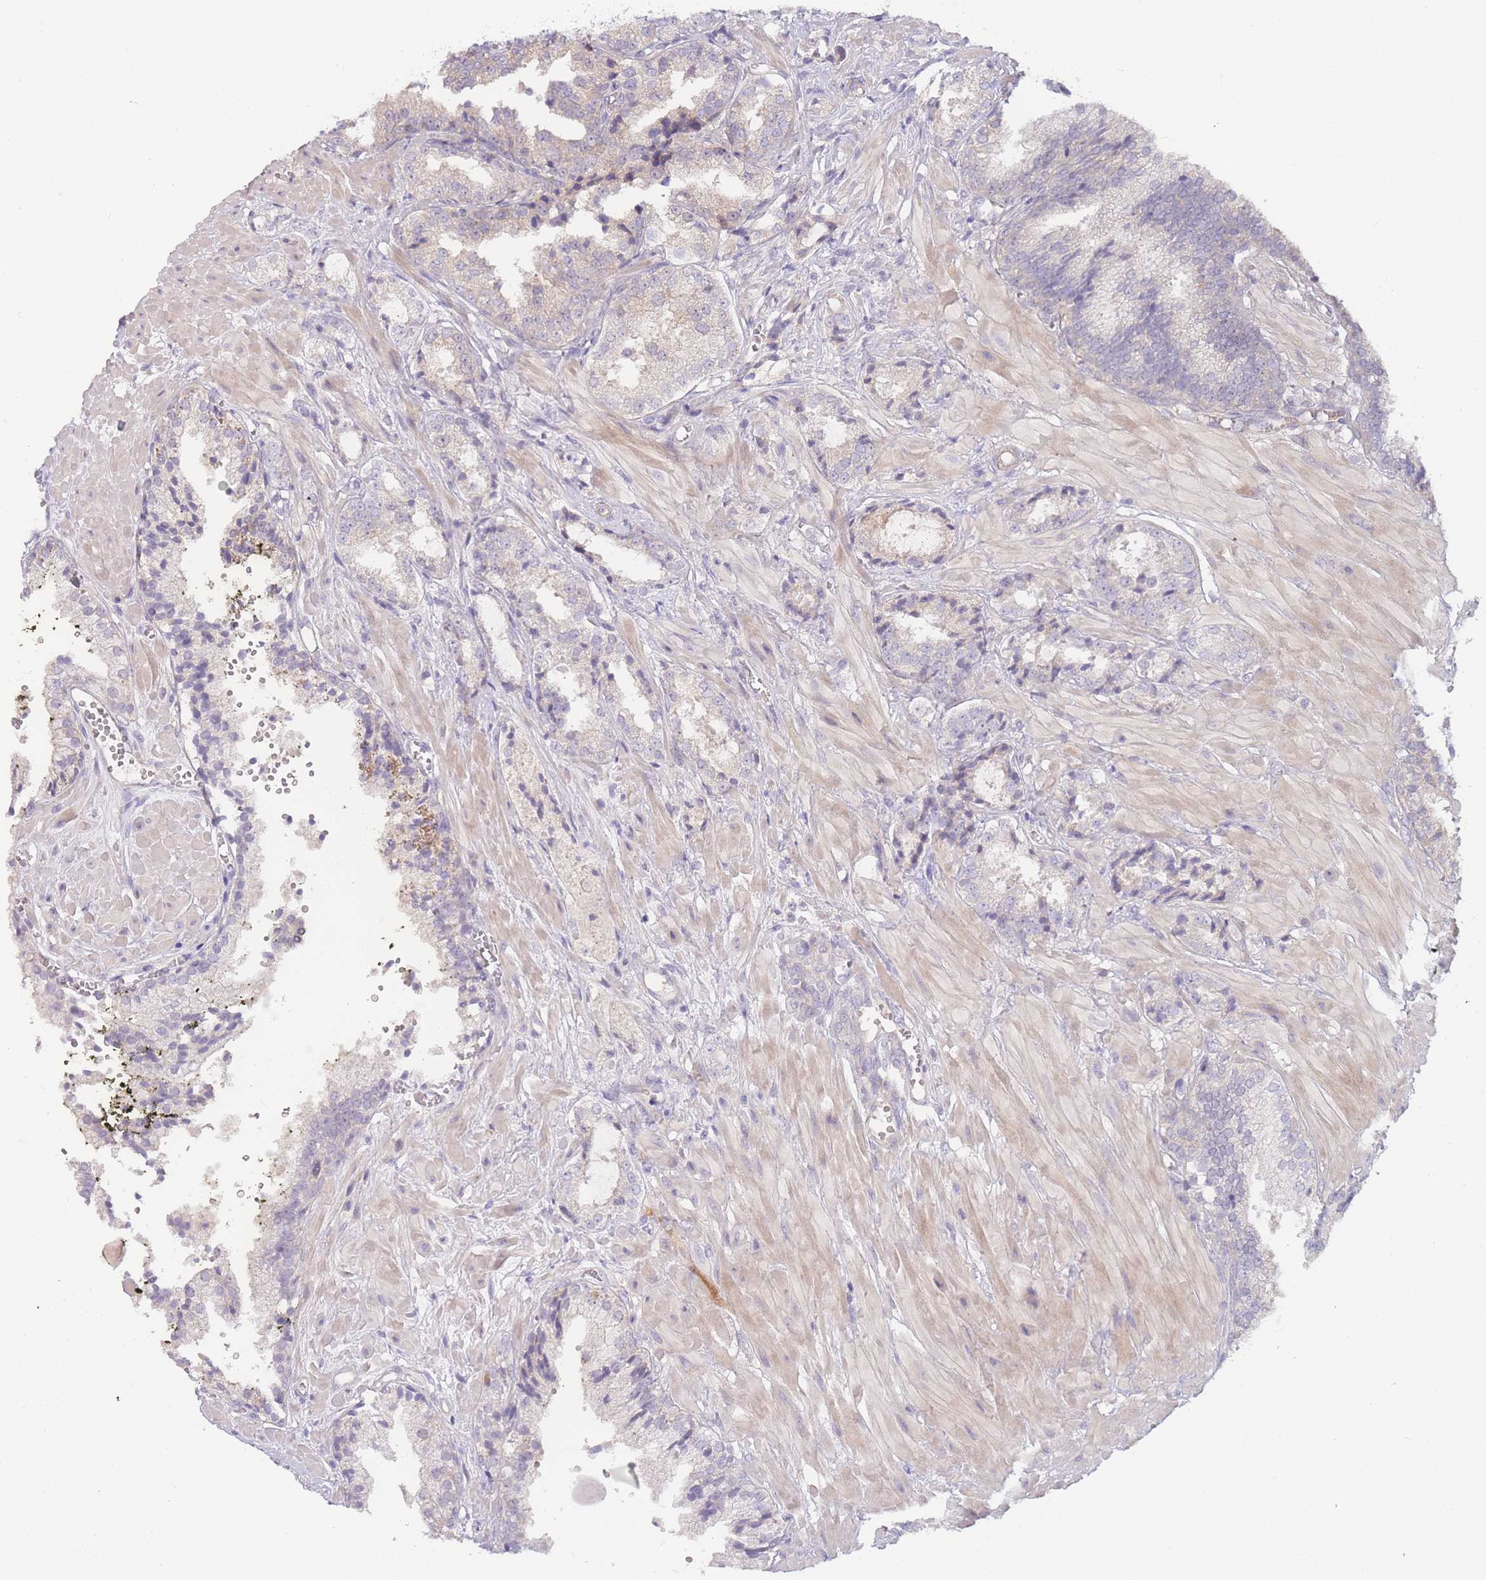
{"staining": {"intensity": "negative", "quantity": "none", "location": "none"}, "tissue": "prostate cancer", "cell_type": "Tumor cells", "image_type": "cancer", "snomed": [{"axis": "morphology", "description": "Adenocarcinoma, High grade"}, {"axis": "topography", "description": "Prostate"}], "caption": "Immunohistochemistry (IHC) of human prostate adenocarcinoma (high-grade) reveals no positivity in tumor cells.", "gene": "SPHKAP", "patient": {"sex": "male", "age": 71}}